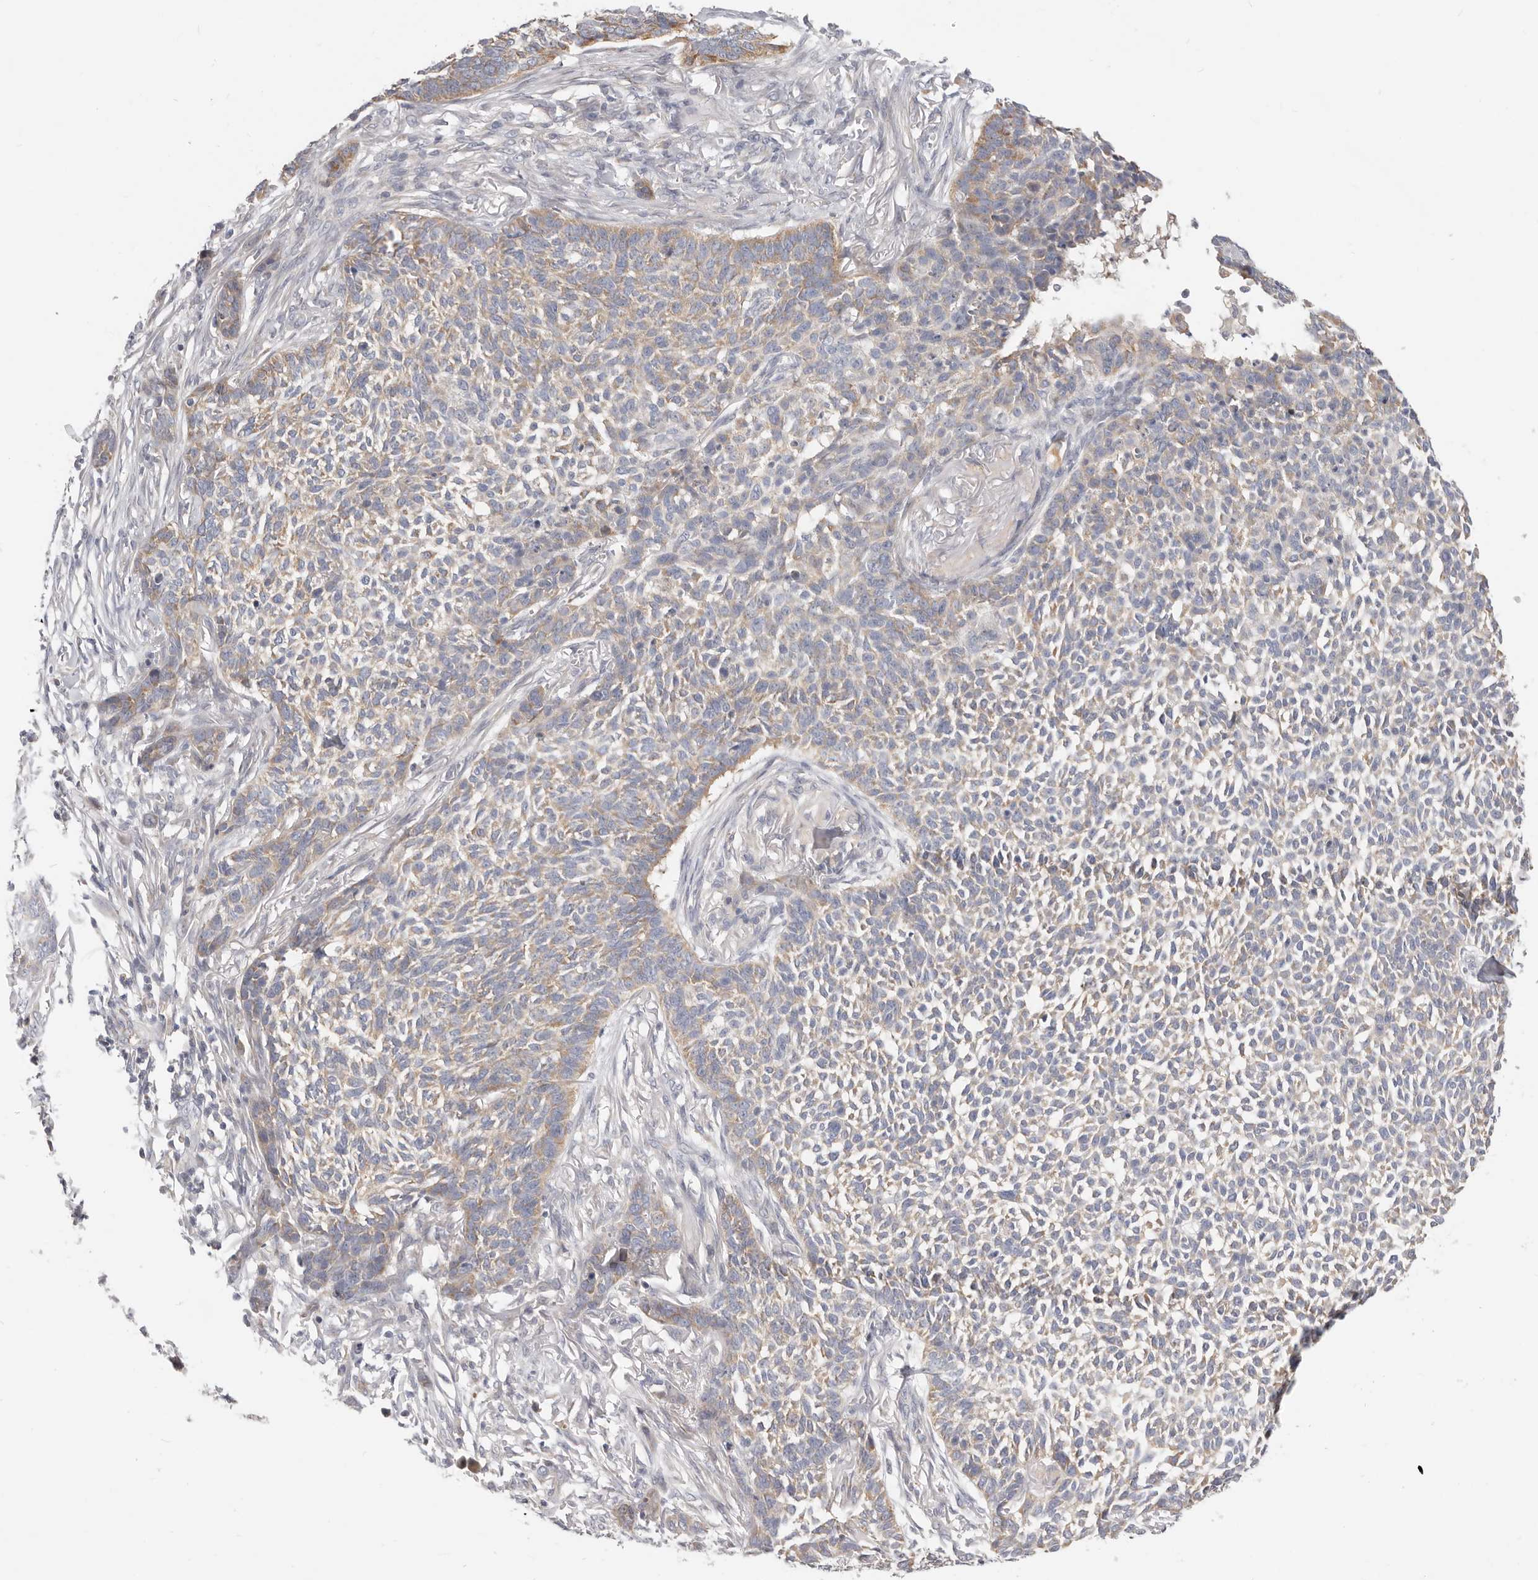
{"staining": {"intensity": "moderate", "quantity": "25%-75%", "location": "cytoplasmic/membranous"}, "tissue": "skin cancer", "cell_type": "Tumor cells", "image_type": "cancer", "snomed": [{"axis": "morphology", "description": "Basal cell carcinoma"}, {"axis": "topography", "description": "Skin"}], "caption": "The image shows immunohistochemical staining of basal cell carcinoma (skin). There is moderate cytoplasmic/membranous positivity is present in approximately 25%-75% of tumor cells.", "gene": "TFB2M", "patient": {"sex": "male", "age": 85}}